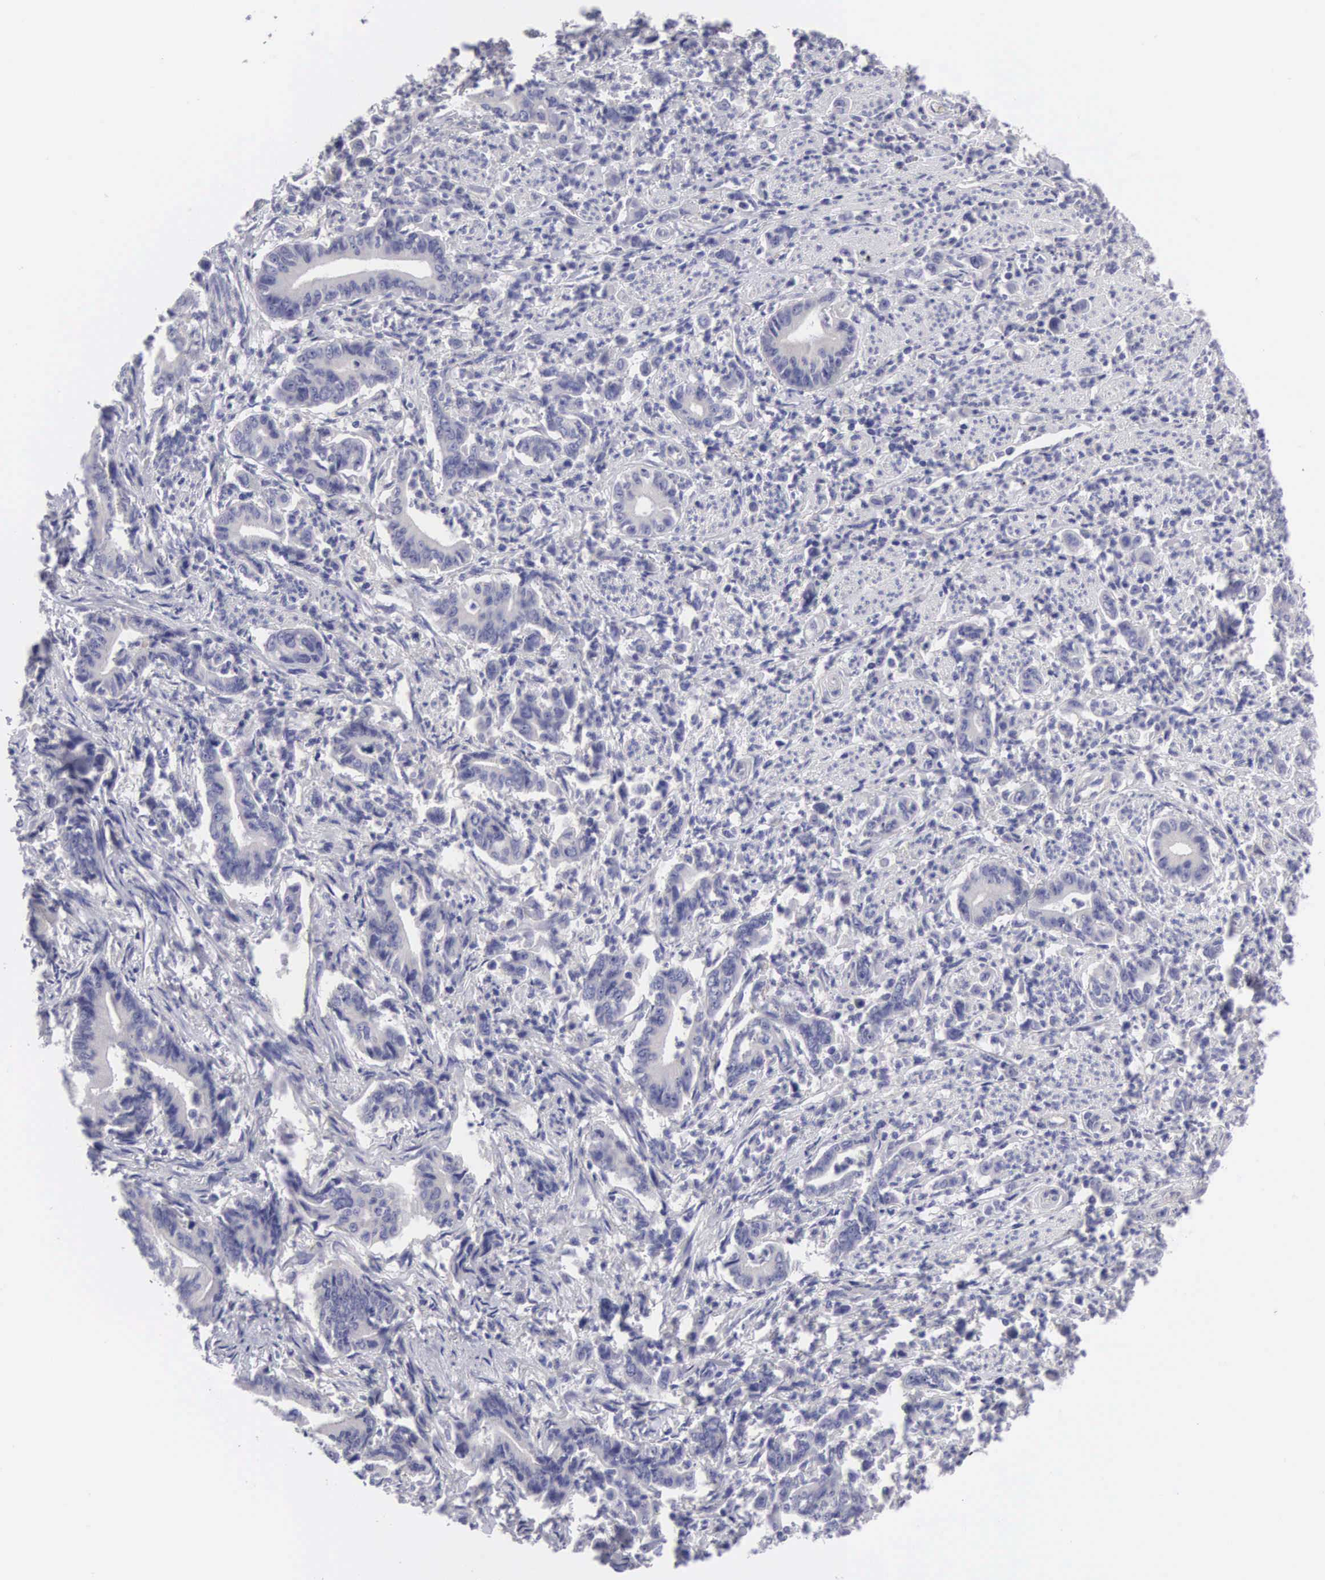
{"staining": {"intensity": "negative", "quantity": "none", "location": "none"}, "tissue": "stomach cancer", "cell_type": "Tumor cells", "image_type": "cancer", "snomed": [{"axis": "morphology", "description": "Adenocarcinoma, NOS"}, {"axis": "topography", "description": "Stomach"}], "caption": "Tumor cells show no significant expression in stomach cancer (adenocarcinoma).", "gene": "SLITRK4", "patient": {"sex": "female", "age": 76}}